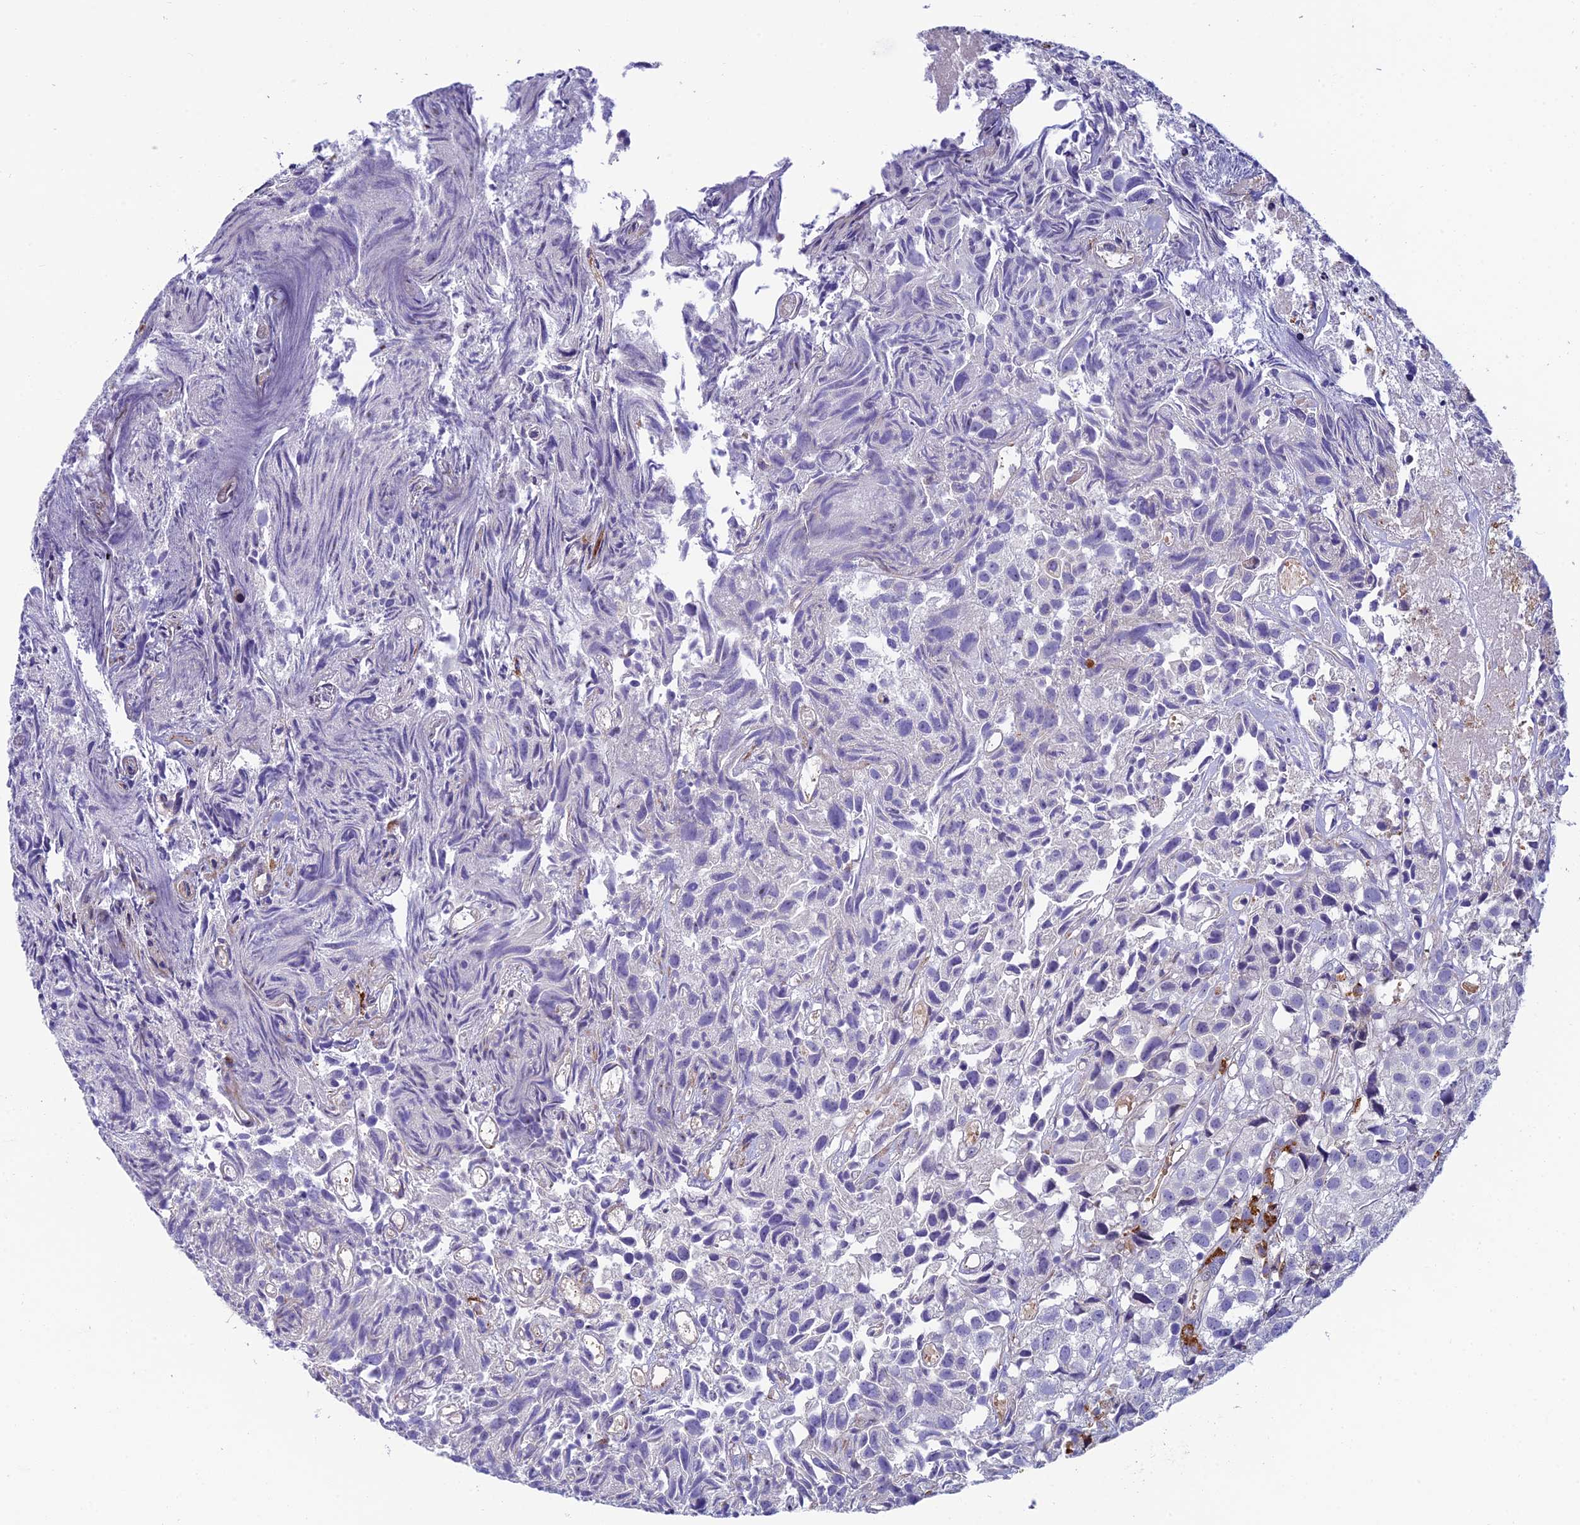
{"staining": {"intensity": "negative", "quantity": "none", "location": "none"}, "tissue": "urothelial cancer", "cell_type": "Tumor cells", "image_type": "cancer", "snomed": [{"axis": "morphology", "description": "Urothelial carcinoma, High grade"}, {"axis": "topography", "description": "Urinary bladder"}], "caption": "Tumor cells show no significant positivity in urothelial carcinoma (high-grade).", "gene": "MACIR", "patient": {"sex": "female", "age": 75}}